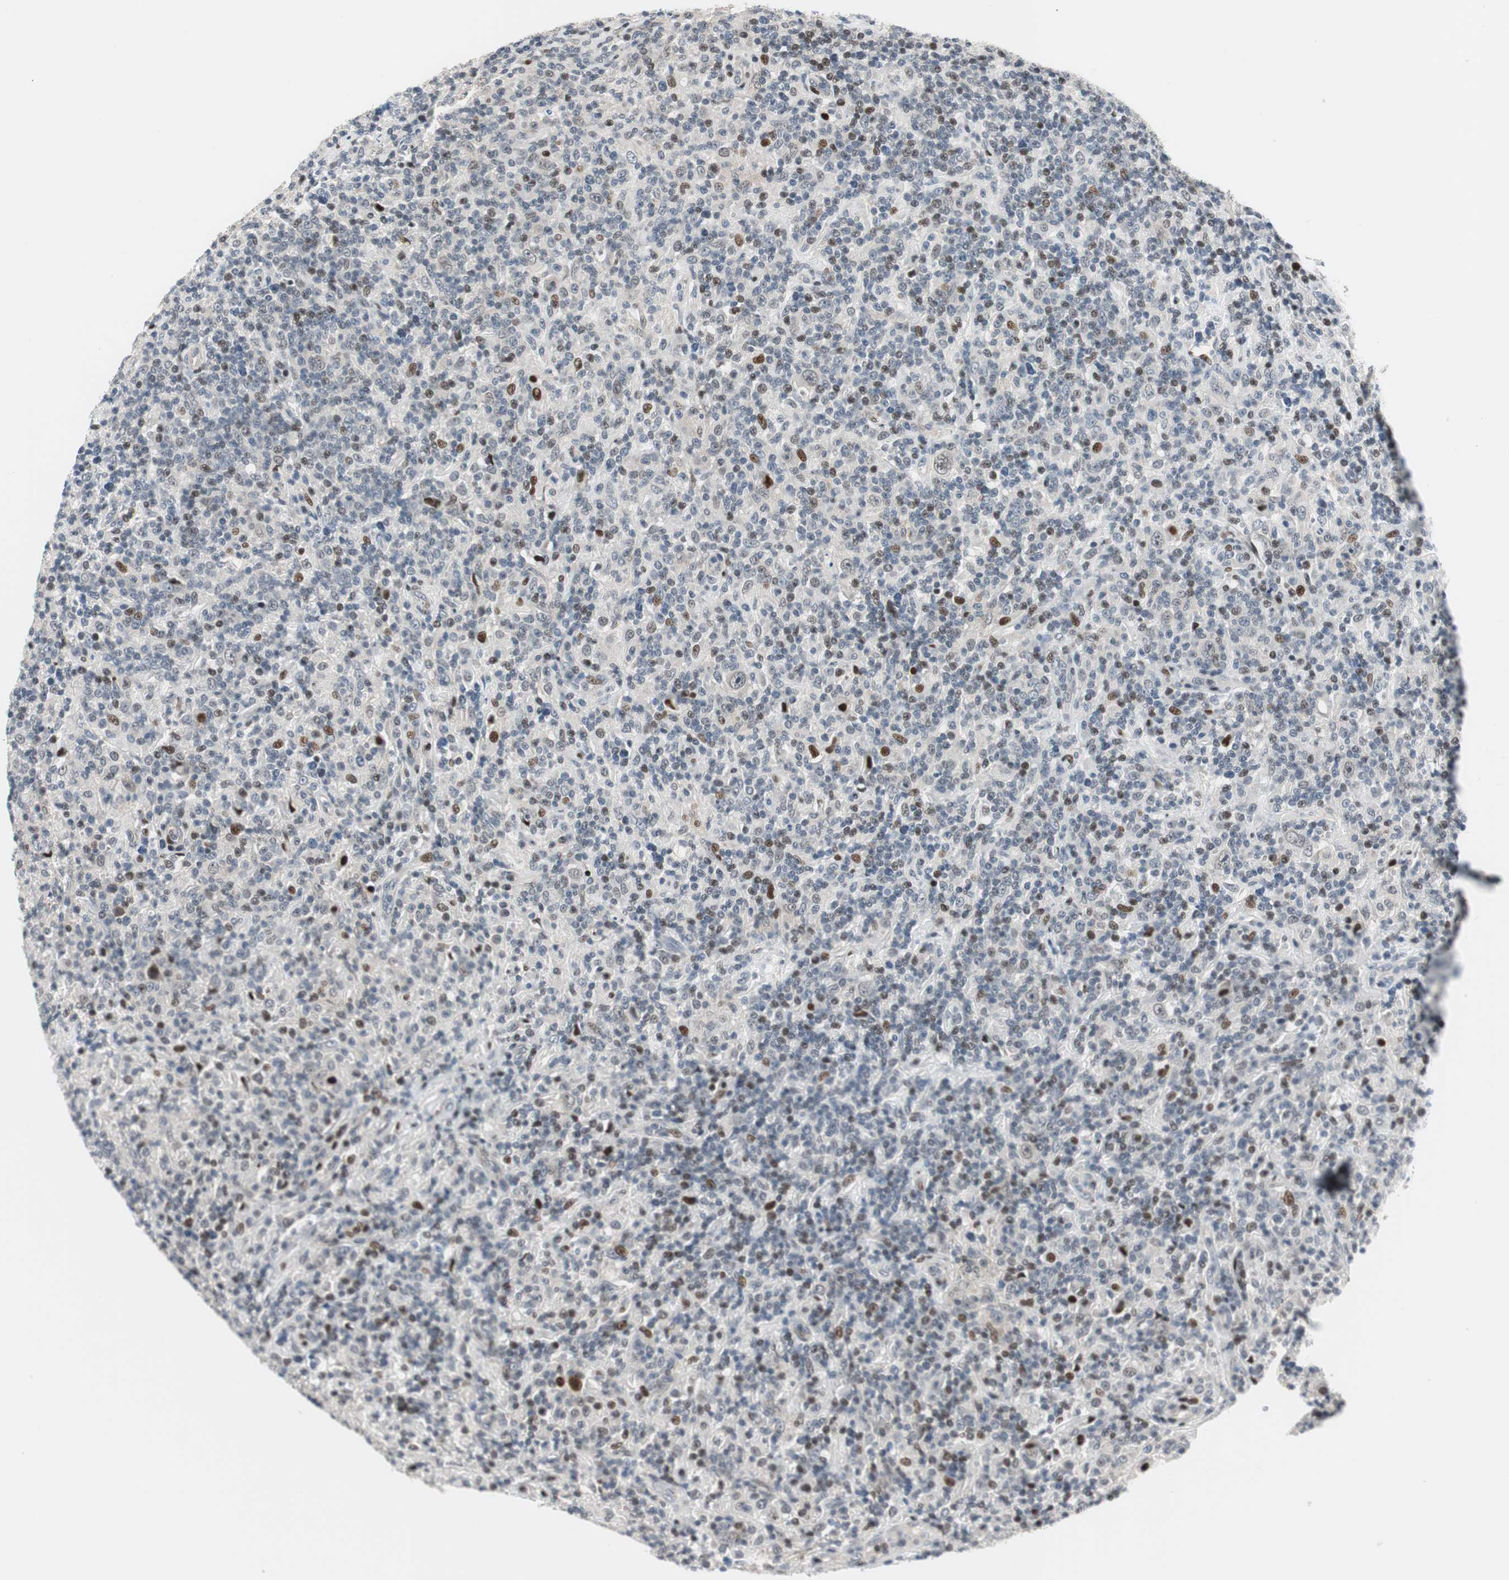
{"staining": {"intensity": "strong", "quantity": "<25%", "location": "nuclear"}, "tissue": "lymphoma", "cell_type": "Tumor cells", "image_type": "cancer", "snomed": [{"axis": "morphology", "description": "Hodgkin's disease, NOS"}, {"axis": "topography", "description": "Lymph node"}], "caption": "Human Hodgkin's disease stained with a protein marker exhibits strong staining in tumor cells.", "gene": "RAD1", "patient": {"sex": "male", "age": 70}}